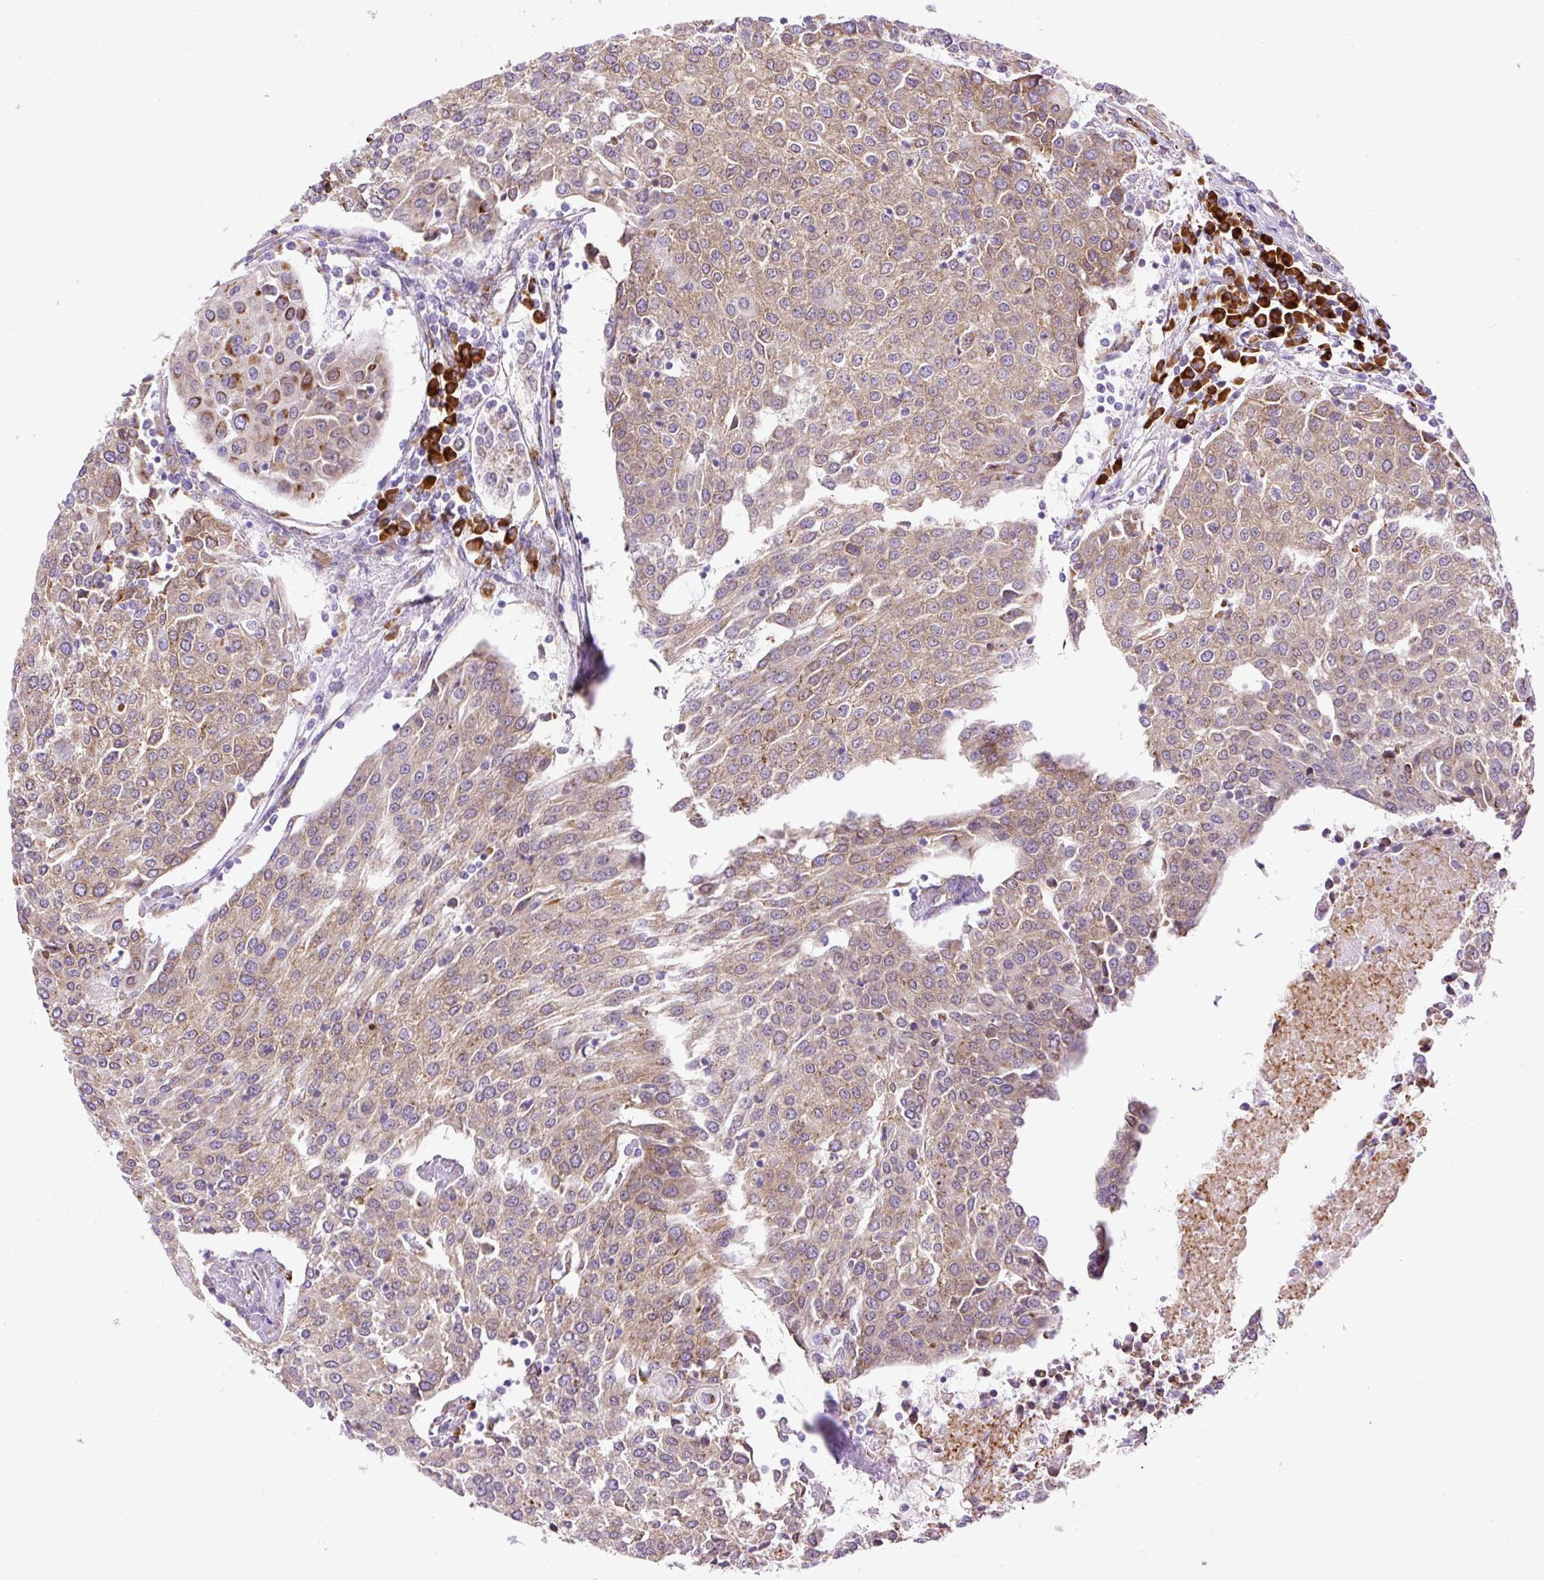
{"staining": {"intensity": "moderate", "quantity": ">75%", "location": "cytoplasmic/membranous"}, "tissue": "urothelial cancer", "cell_type": "Tumor cells", "image_type": "cancer", "snomed": [{"axis": "morphology", "description": "Urothelial carcinoma, High grade"}, {"axis": "topography", "description": "Urinary bladder"}], "caption": "Immunohistochemical staining of human high-grade urothelial carcinoma displays moderate cytoplasmic/membranous protein expression in about >75% of tumor cells. (IHC, brightfield microscopy, high magnification).", "gene": "DDOST", "patient": {"sex": "female", "age": 85}}